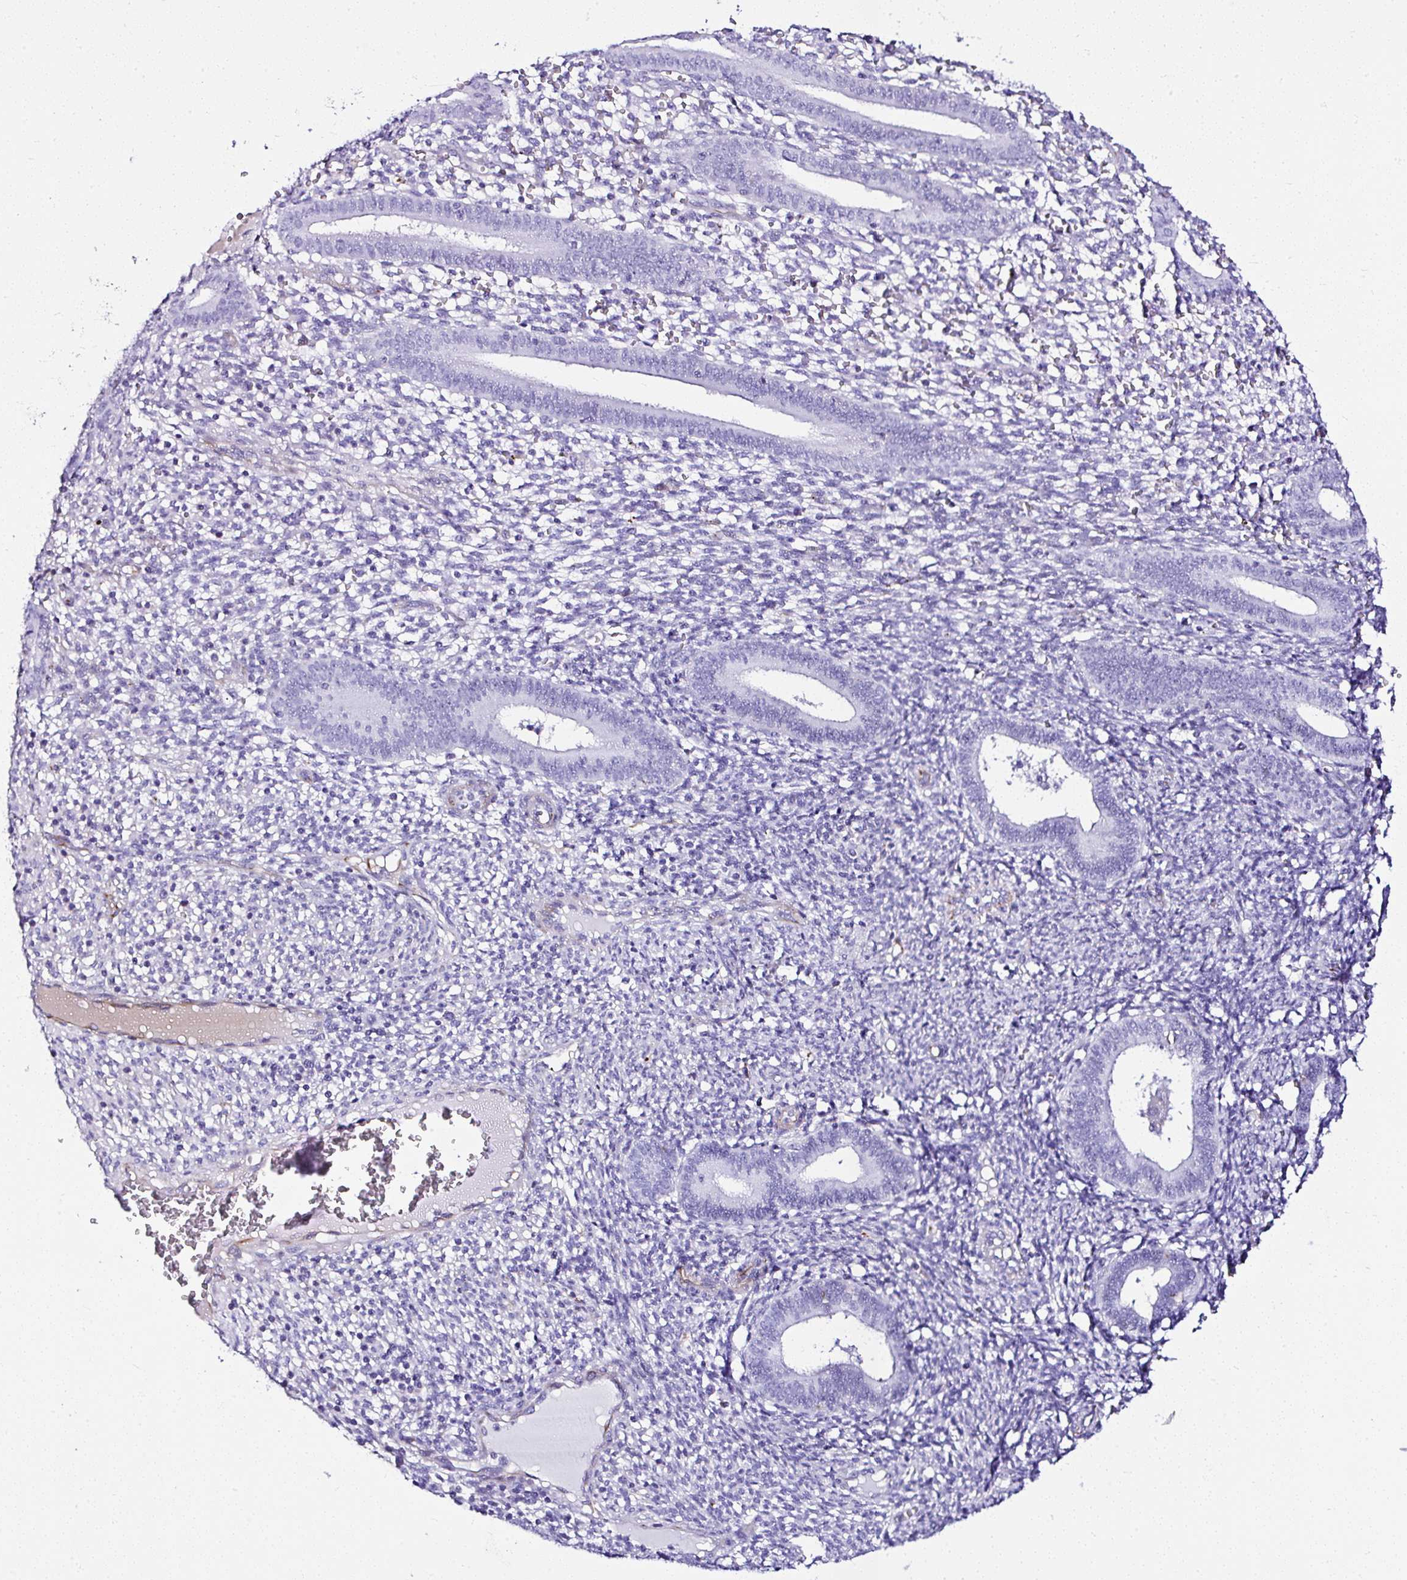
{"staining": {"intensity": "negative", "quantity": "none", "location": "none"}, "tissue": "endometrium", "cell_type": "Cells in endometrial stroma", "image_type": "normal", "snomed": [{"axis": "morphology", "description": "Normal tissue, NOS"}, {"axis": "topography", "description": "Endometrium"}], "caption": "Unremarkable endometrium was stained to show a protein in brown. There is no significant positivity in cells in endometrial stroma. (Brightfield microscopy of DAB (3,3'-diaminobenzidine) IHC at high magnification).", "gene": "DEPDC5", "patient": {"sex": "female", "age": 41}}